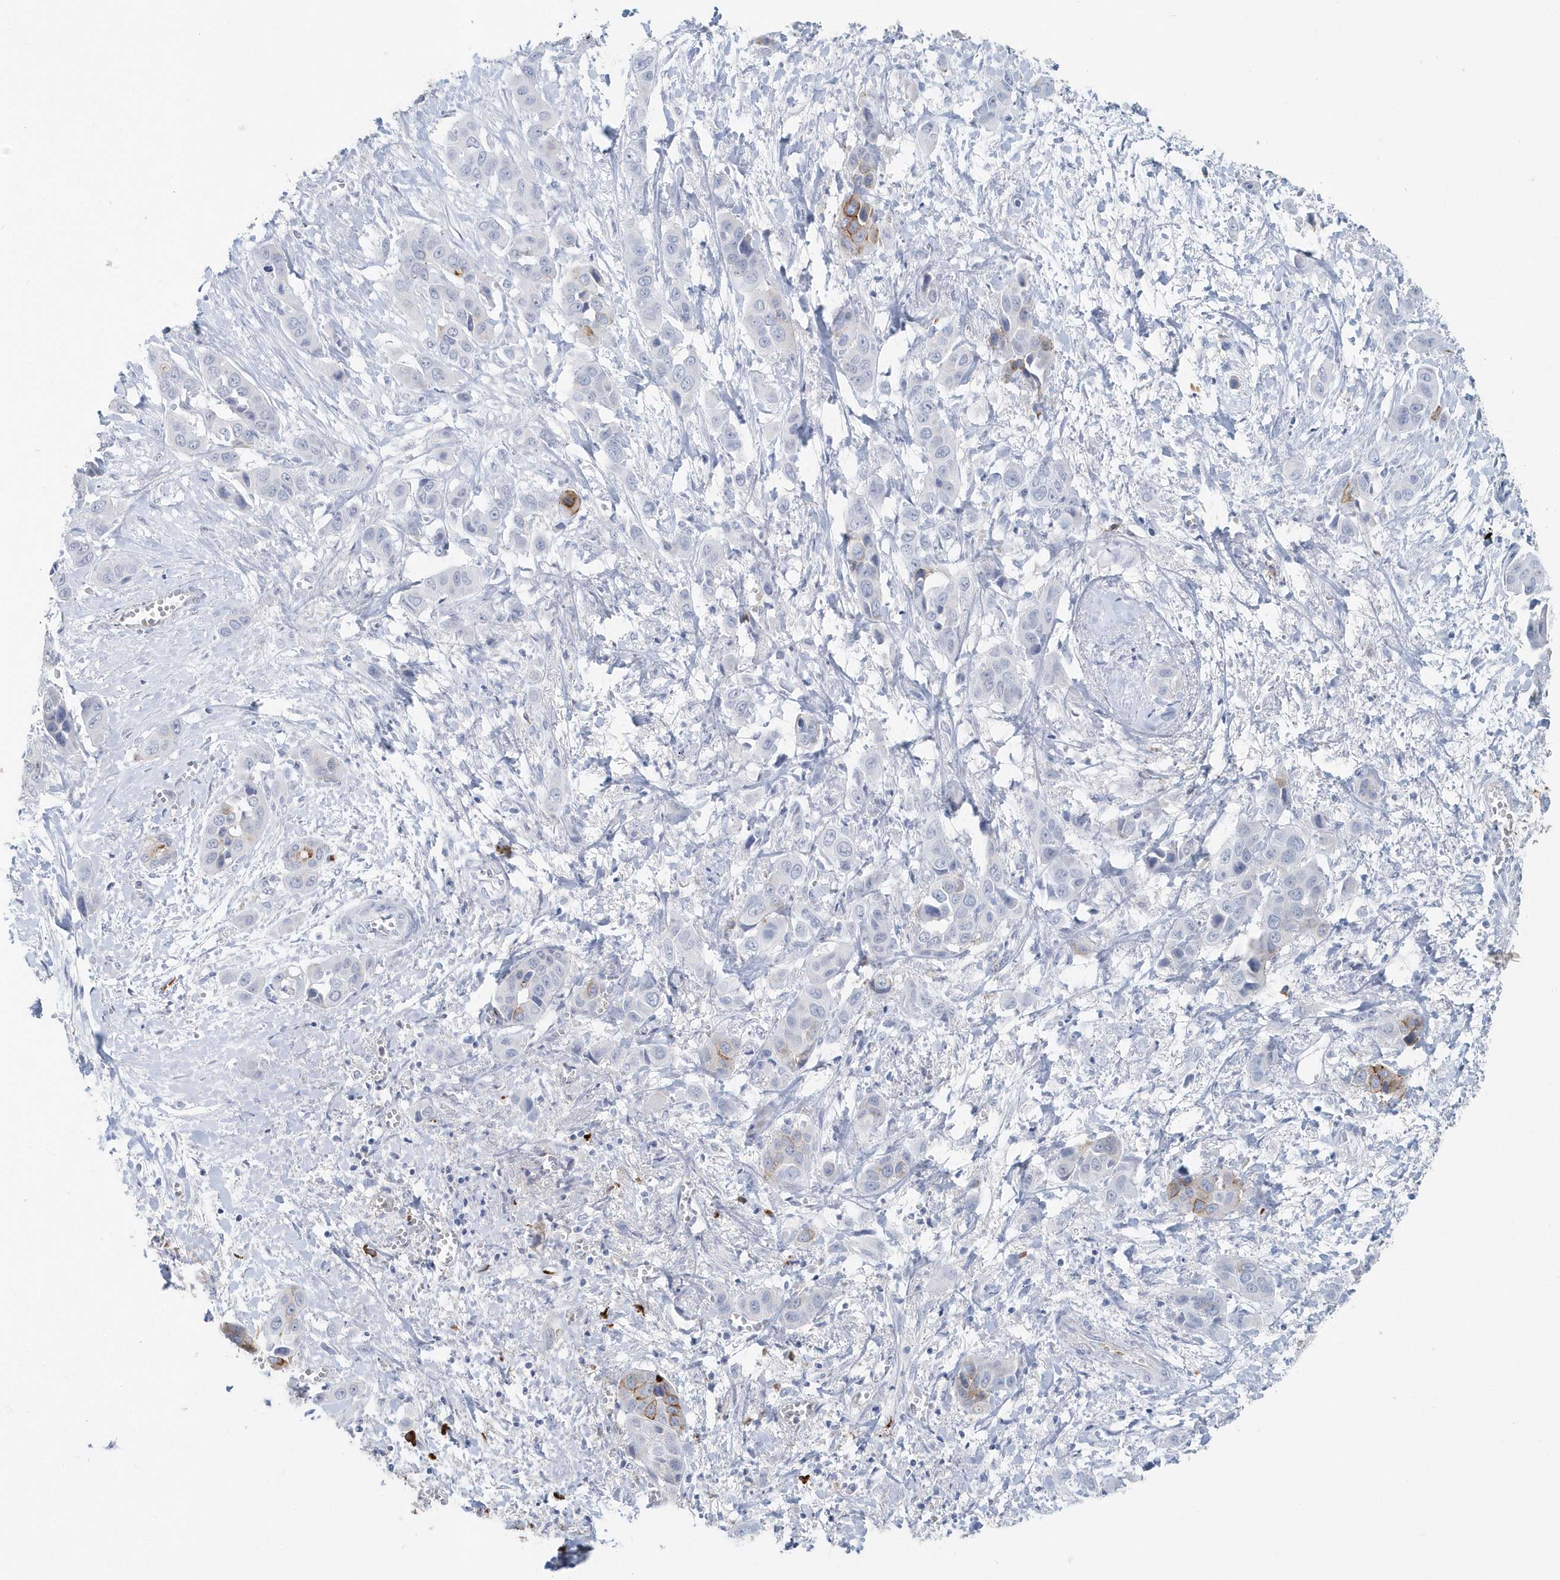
{"staining": {"intensity": "weak", "quantity": "<25%", "location": "cytoplasmic/membranous"}, "tissue": "liver cancer", "cell_type": "Tumor cells", "image_type": "cancer", "snomed": [{"axis": "morphology", "description": "Cholangiocarcinoma"}, {"axis": "topography", "description": "Liver"}], "caption": "Image shows no significant protein expression in tumor cells of liver cholangiocarcinoma.", "gene": "JCHAIN", "patient": {"sex": "female", "age": 52}}